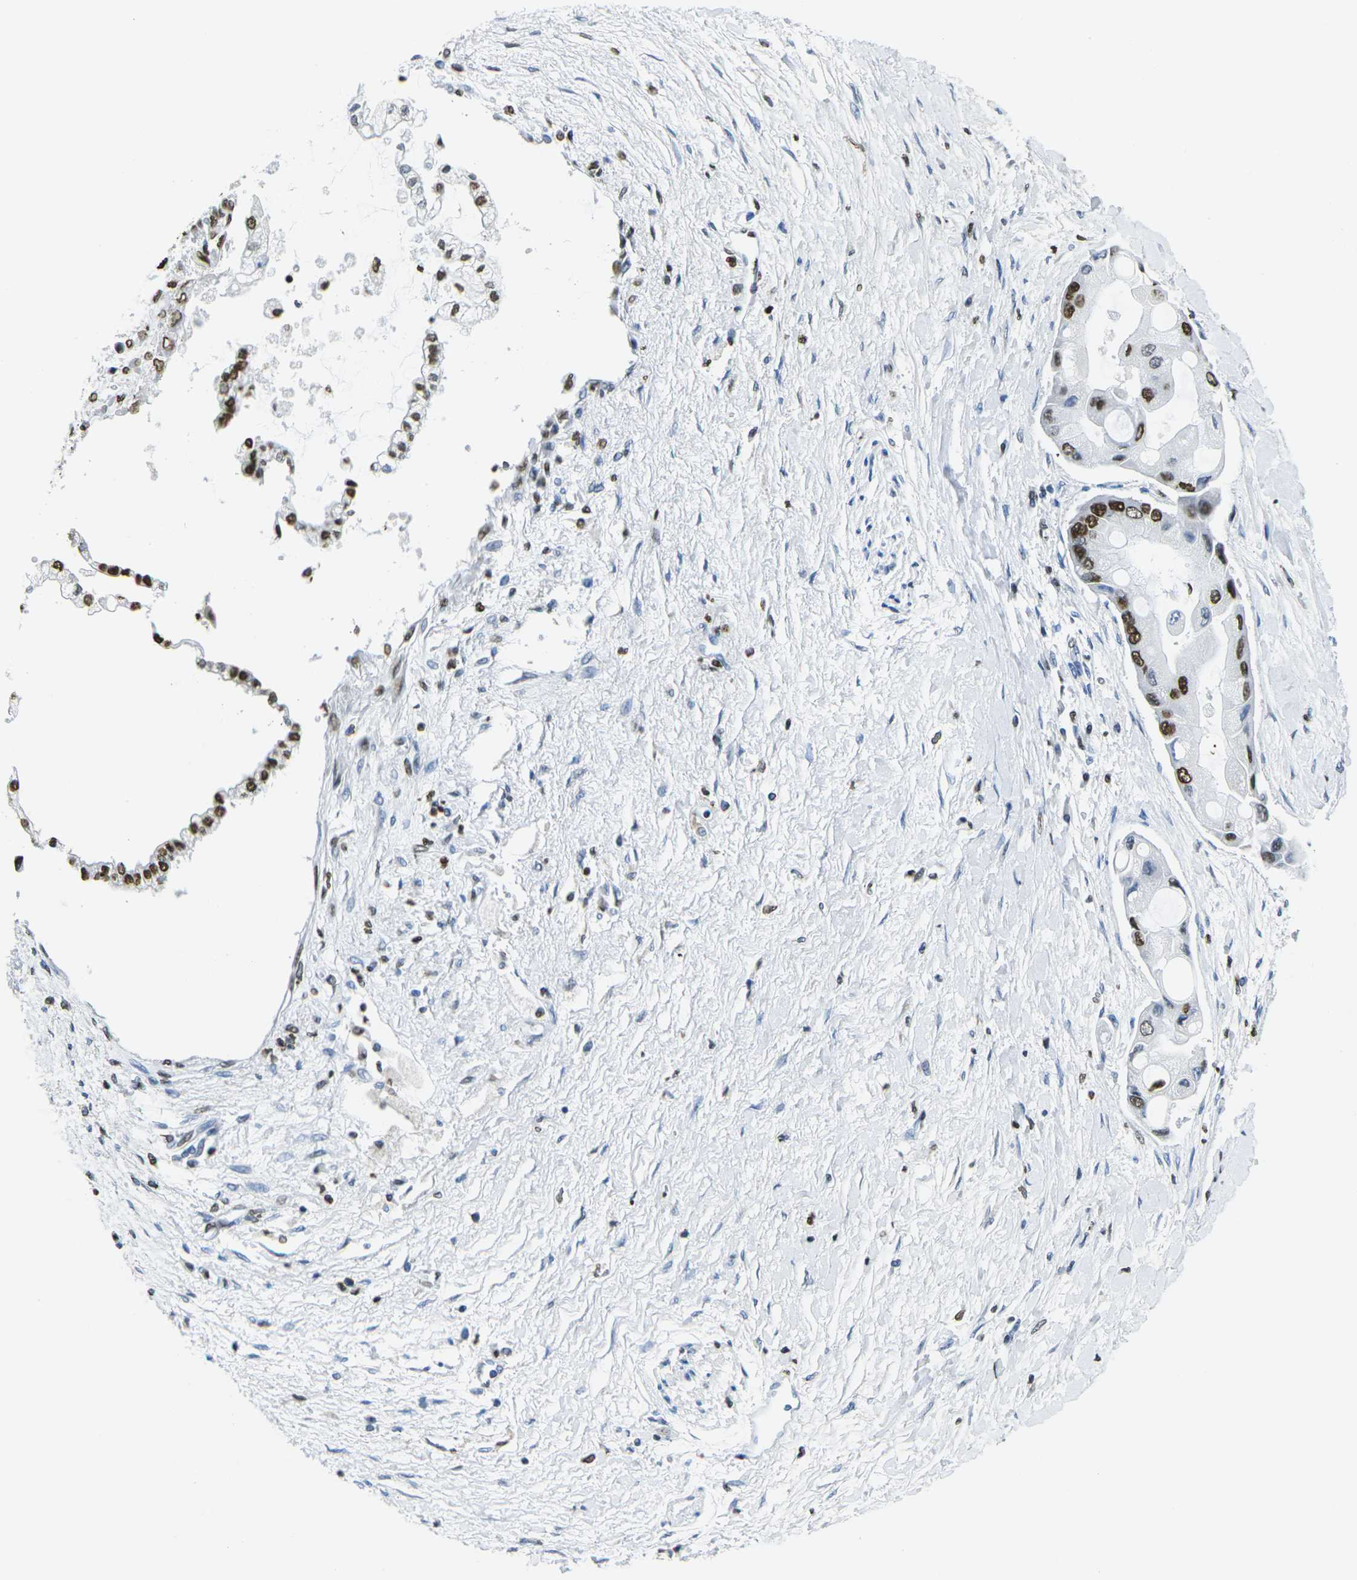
{"staining": {"intensity": "strong", "quantity": ">75%", "location": "nuclear"}, "tissue": "liver cancer", "cell_type": "Tumor cells", "image_type": "cancer", "snomed": [{"axis": "morphology", "description": "Cholangiocarcinoma"}, {"axis": "topography", "description": "Liver"}], "caption": "DAB (3,3'-diaminobenzidine) immunohistochemical staining of human liver cancer demonstrates strong nuclear protein staining in about >75% of tumor cells. Immunohistochemistry (ihc) stains the protein in brown and the nuclei are stained blue.", "gene": "DRAXIN", "patient": {"sex": "male", "age": 50}}